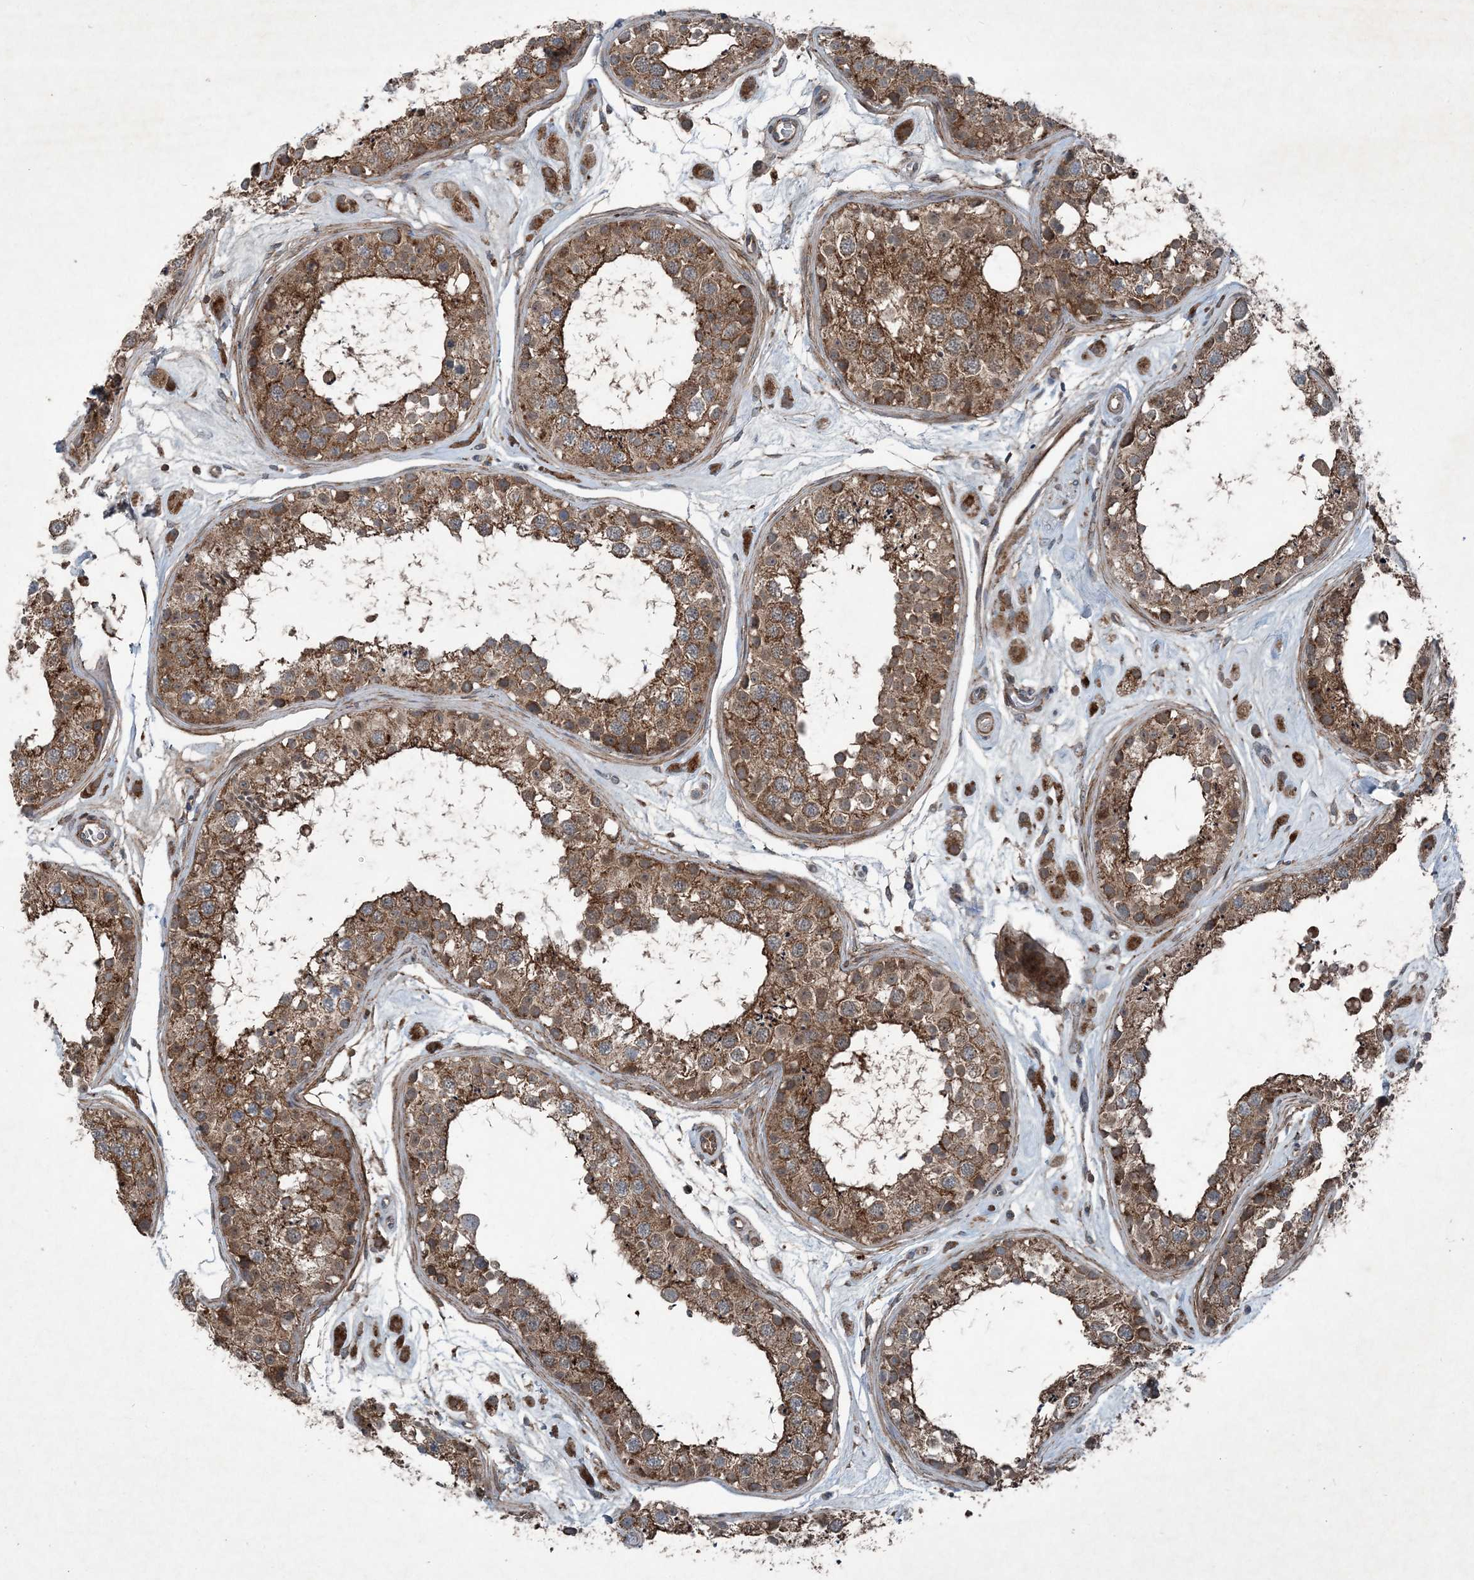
{"staining": {"intensity": "moderate", "quantity": ">75%", "location": "cytoplasmic/membranous"}, "tissue": "testis", "cell_type": "Cells in seminiferous ducts", "image_type": "normal", "snomed": [{"axis": "morphology", "description": "Normal tissue, NOS"}, {"axis": "topography", "description": "Testis"}], "caption": "A brown stain labels moderate cytoplasmic/membranous expression of a protein in cells in seminiferous ducts of benign human testis. (Stains: DAB in brown, nuclei in blue, Microscopy: brightfield microscopy at high magnification).", "gene": "NDUFA2", "patient": {"sex": "male", "age": 25}}